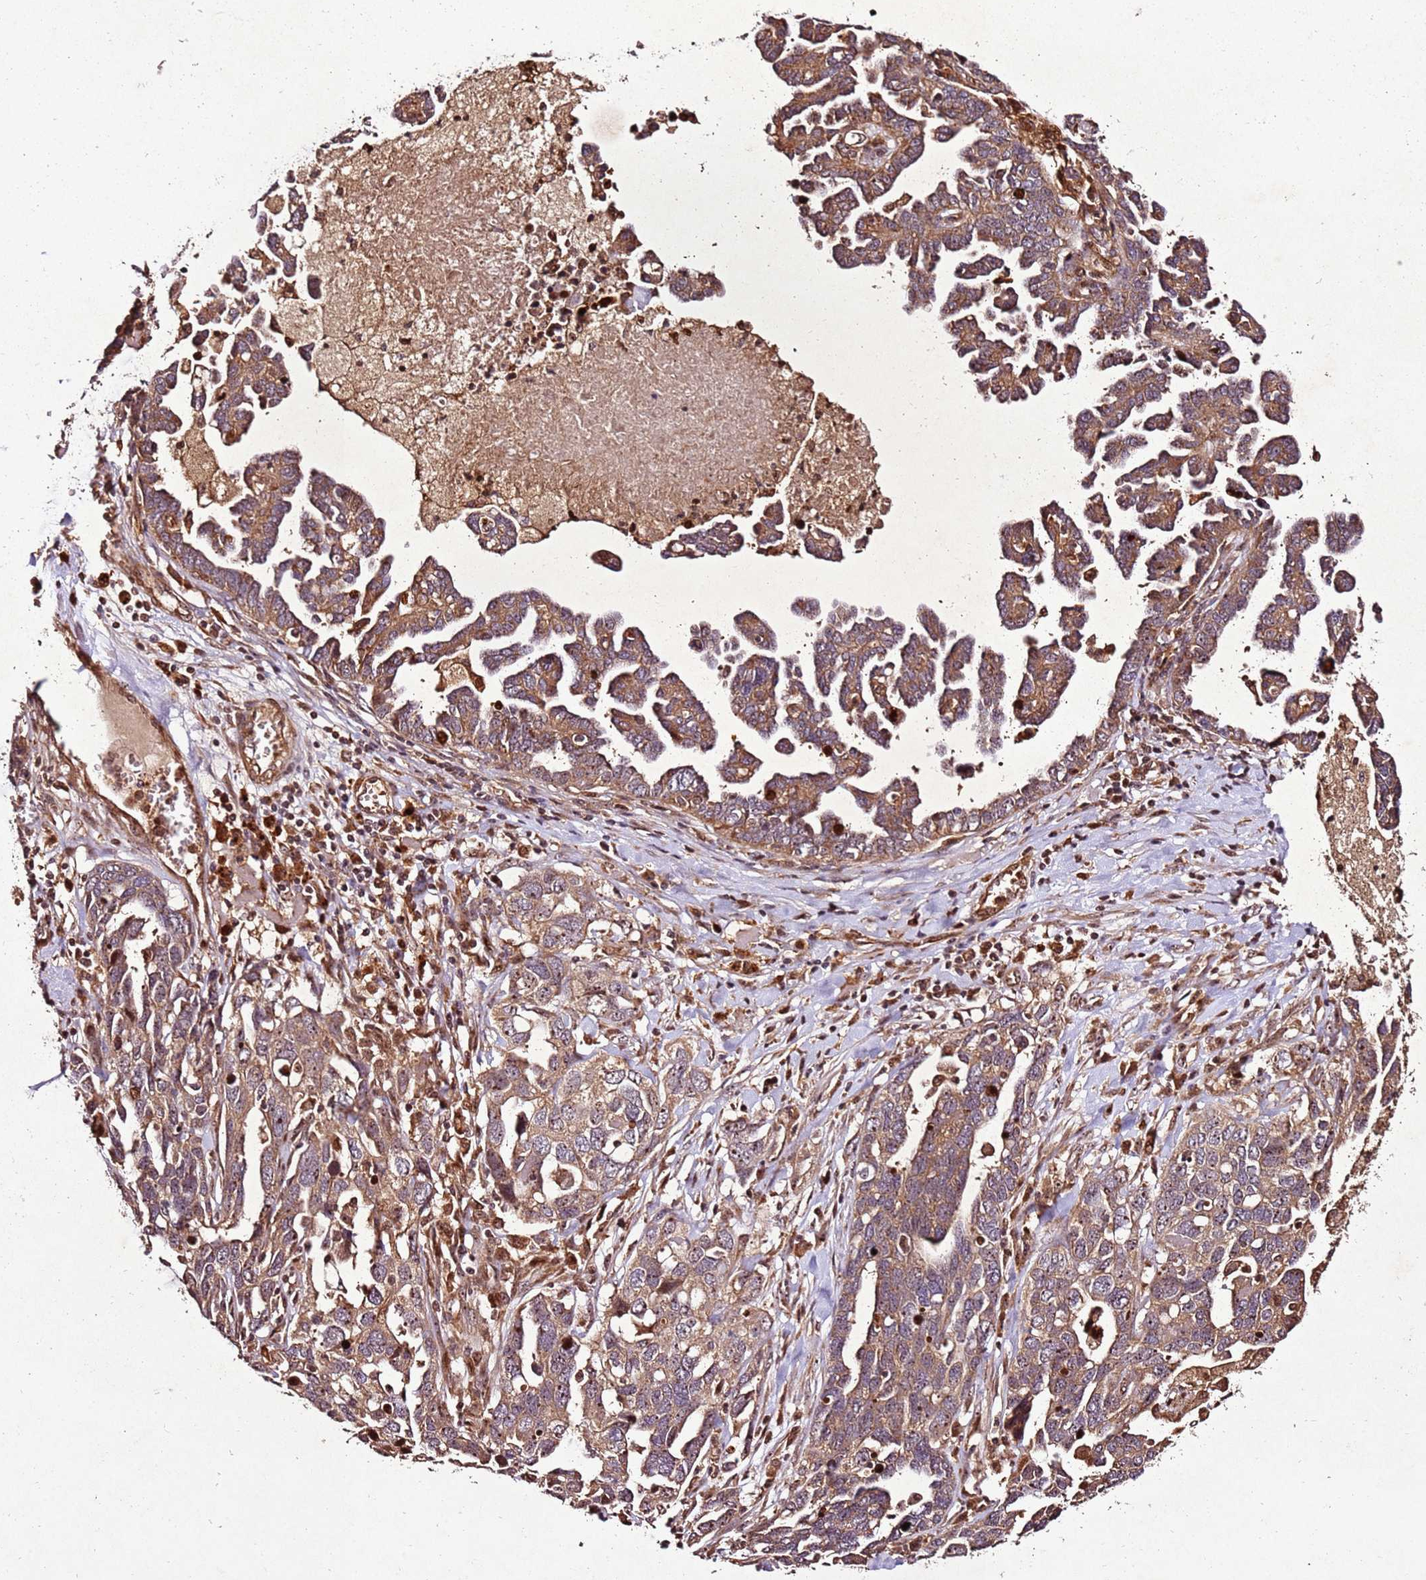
{"staining": {"intensity": "moderate", "quantity": ">75%", "location": "cytoplasmic/membranous"}, "tissue": "ovarian cancer", "cell_type": "Tumor cells", "image_type": "cancer", "snomed": [{"axis": "morphology", "description": "Cystadenocarcinoma, serous, NOS"}, {"axis": "topography", "description": "Ovary"}], "caption": "Protein analysis of ovarian serous cystadenocarcinoma tissue displays moderate cytoplasmic/membranous expression in approximately >75% of tumor cells.", "gene": "PTMA", "patient": {"sex": "female", "age": 54}}